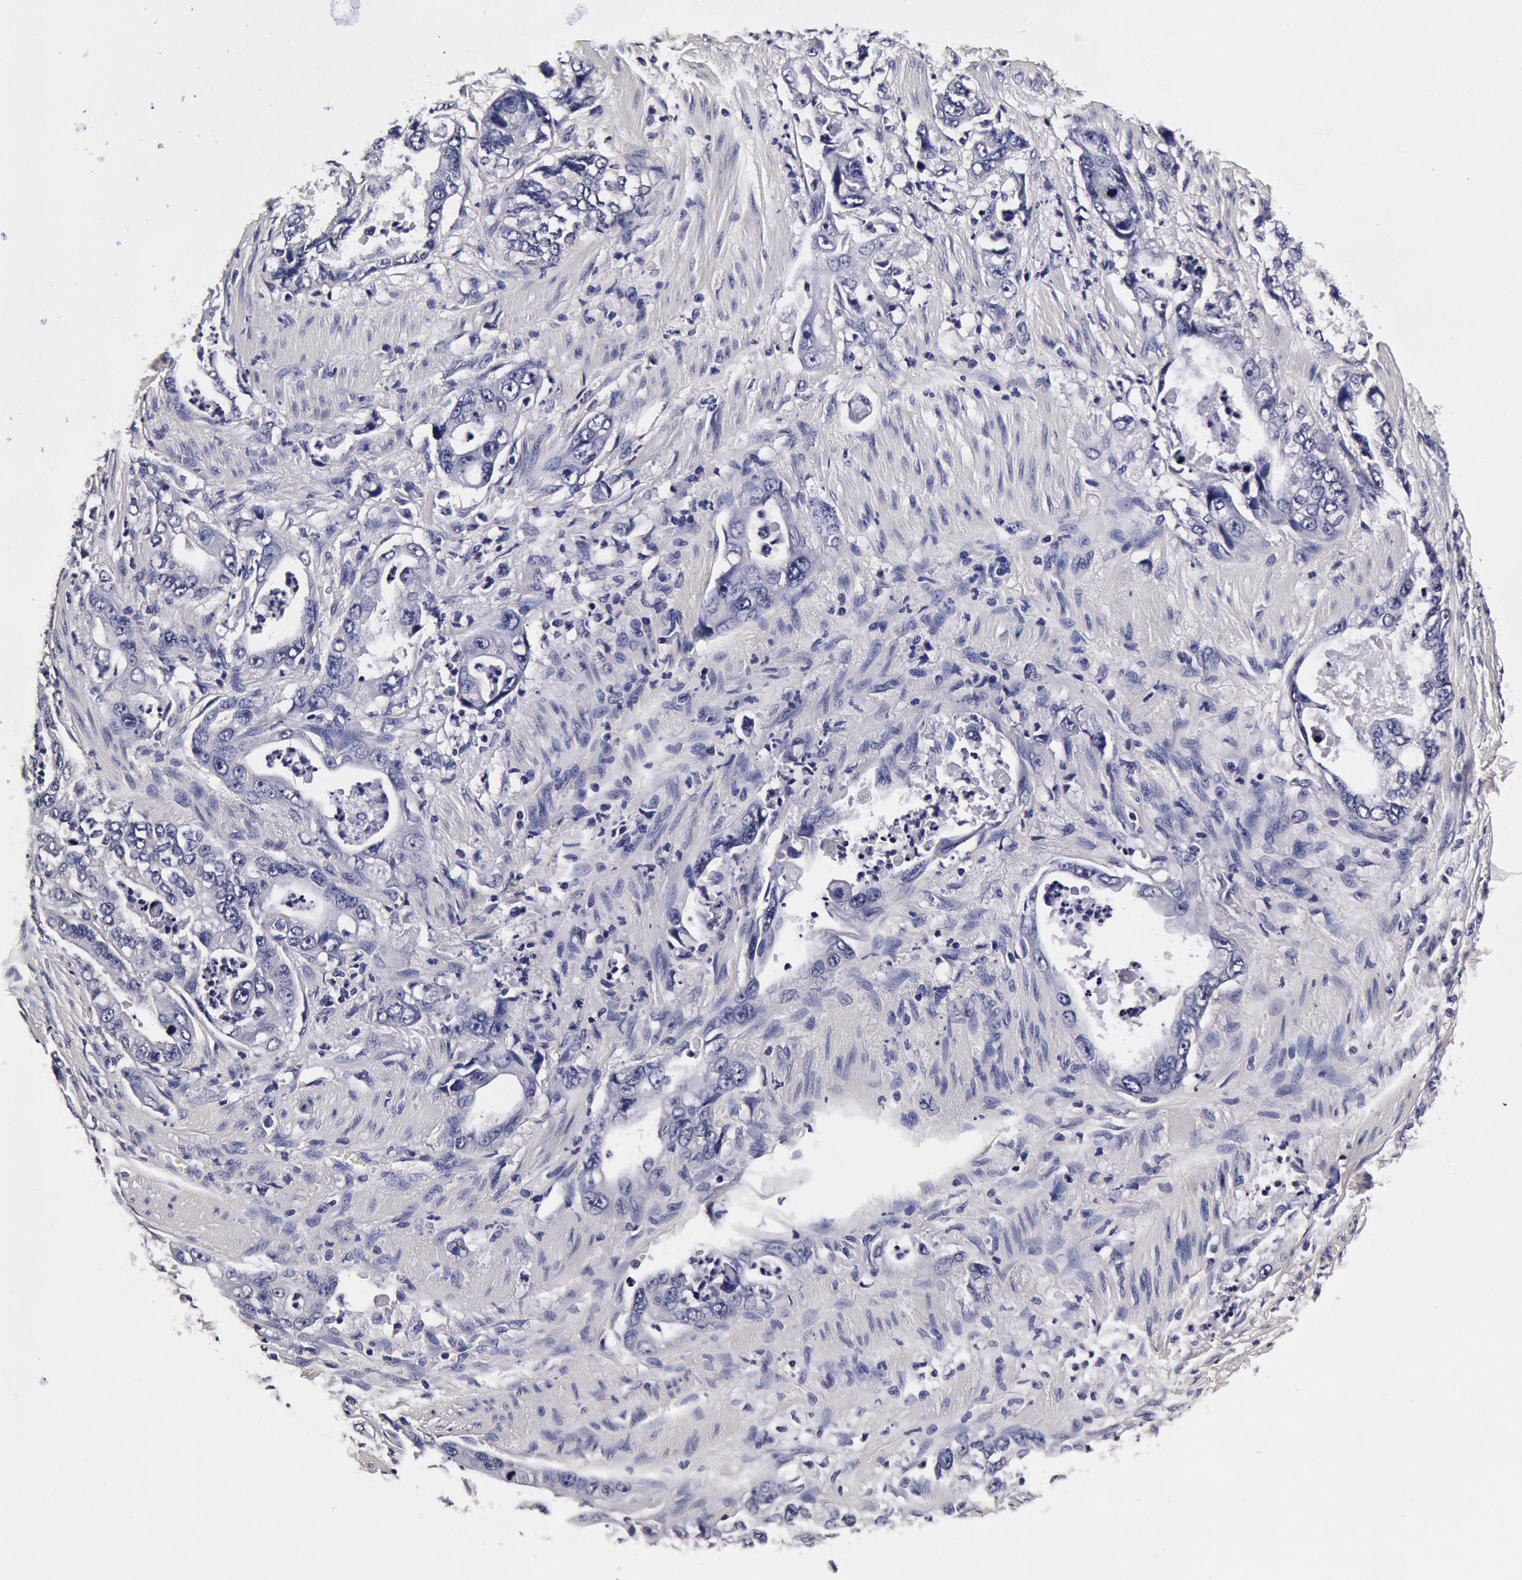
{"staining": {"intensity": "negative", "quantity": "none", "location": "none"}, "tissue": "stomach cancer", "cell_type": "Tumor cells", "image_type": "cancer", "snomed": [{"axis": "morphology", "description": "Adenocarcinoma, NOS"}, {"axis": "topography", "description": "Pancreas"}, {"axis": "topography", "description": "Stomach, upper"}], "caption": "High power microscopy micrograph of an IHC image of adenocarcinoma (stomach), revealing no significant expression in tumor cells.", "gene": "CCDC22", "patient": {"sex": "male", "age": 77}}